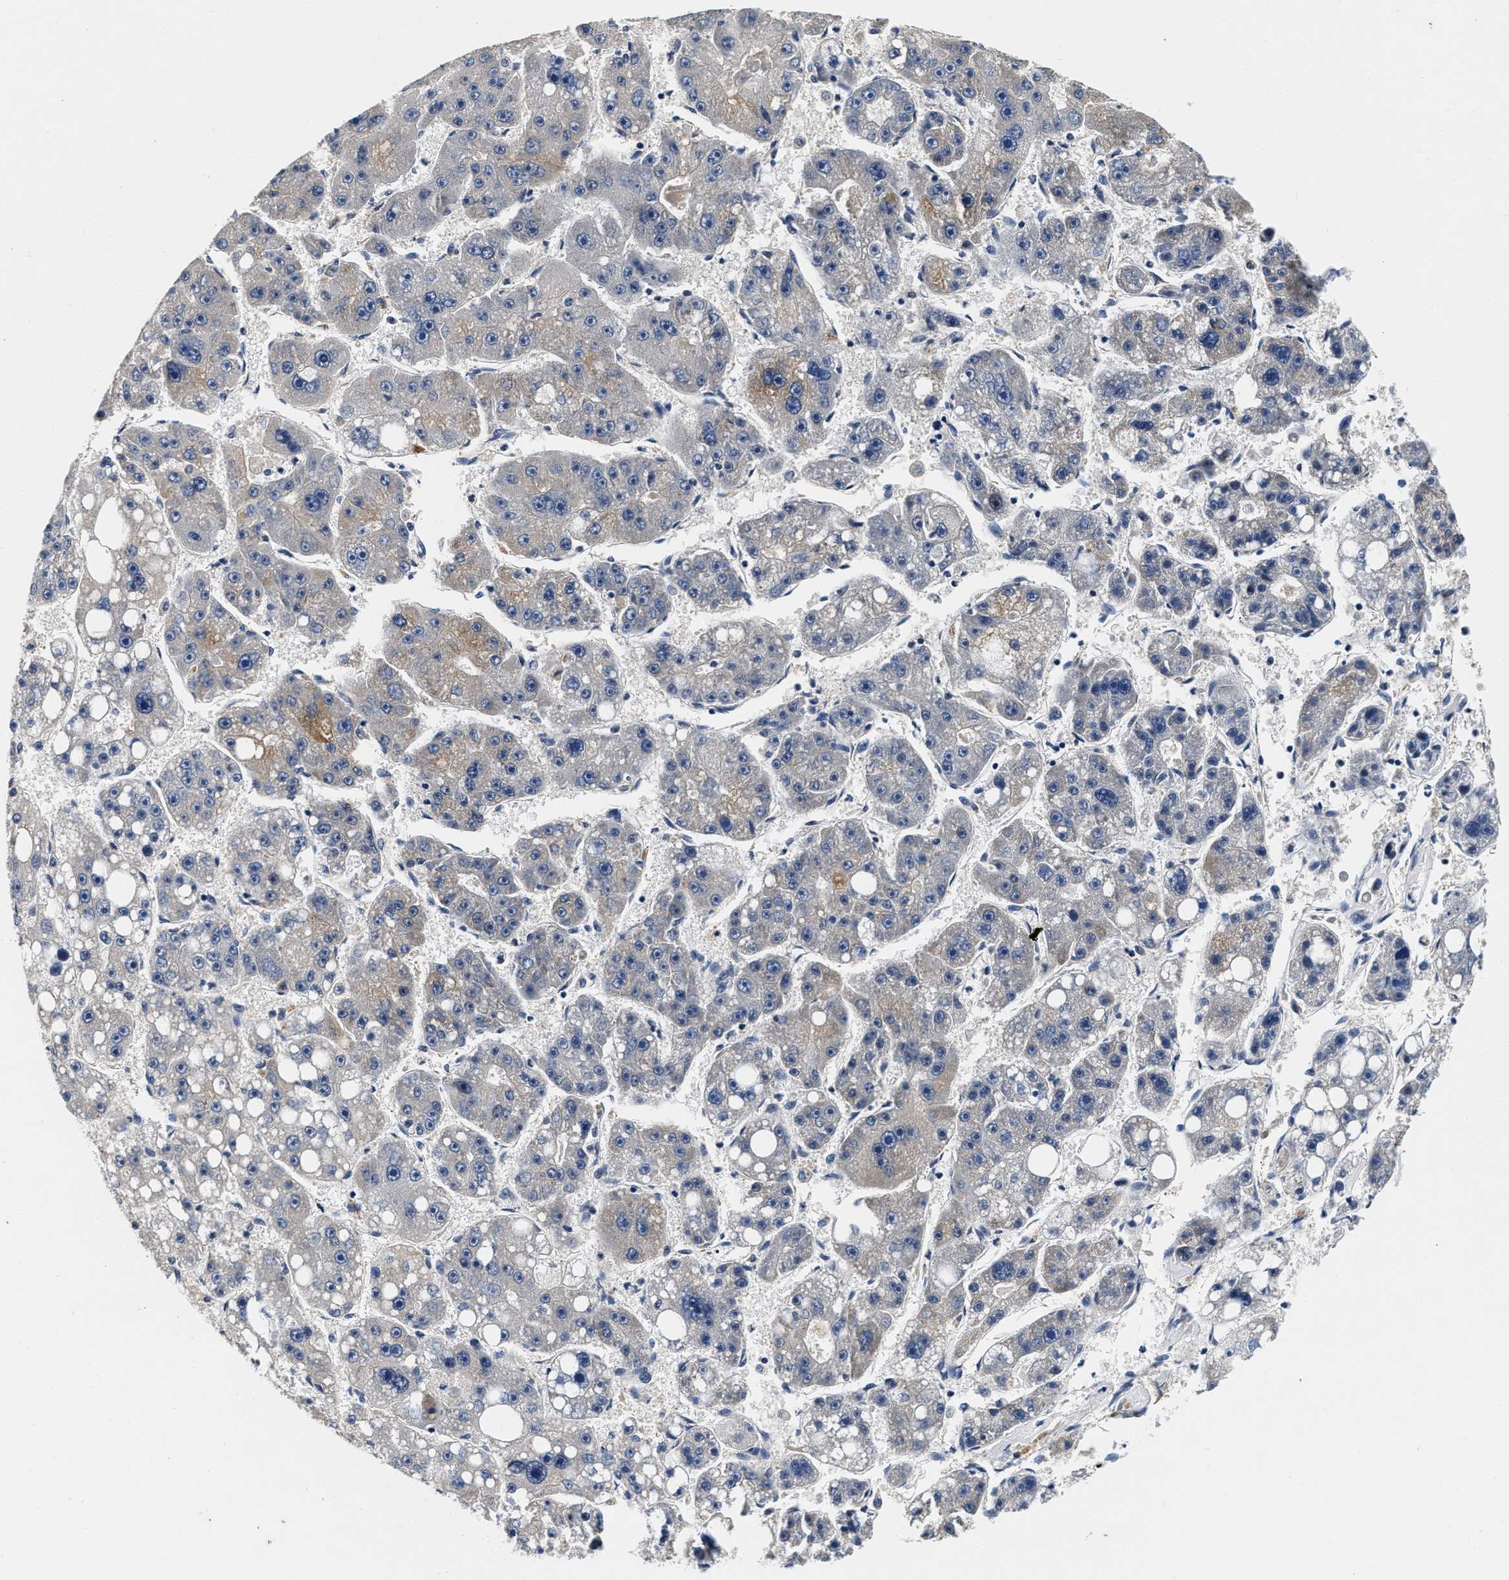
{"staining": {"intensity": "weak", "quantity": "<25%", "location": "cytoplasmic/membranous"}, "tissue": "liver cancer", "cell_type": "Tumor cells", "image_type": "cancer", "snomed": [{"axis": "morphology", "description": "Carcinoma, Hepatocellular, NOS"}, {"axis": "topography", "description": "Liver"}], "caption": "Immunohistochemistry (IHC) of liver hepatocellular carcinoma exhibits no positivity in tumor cells.", "gene": "ABCG8", "patient": {"sex": "female", "age": 61}}